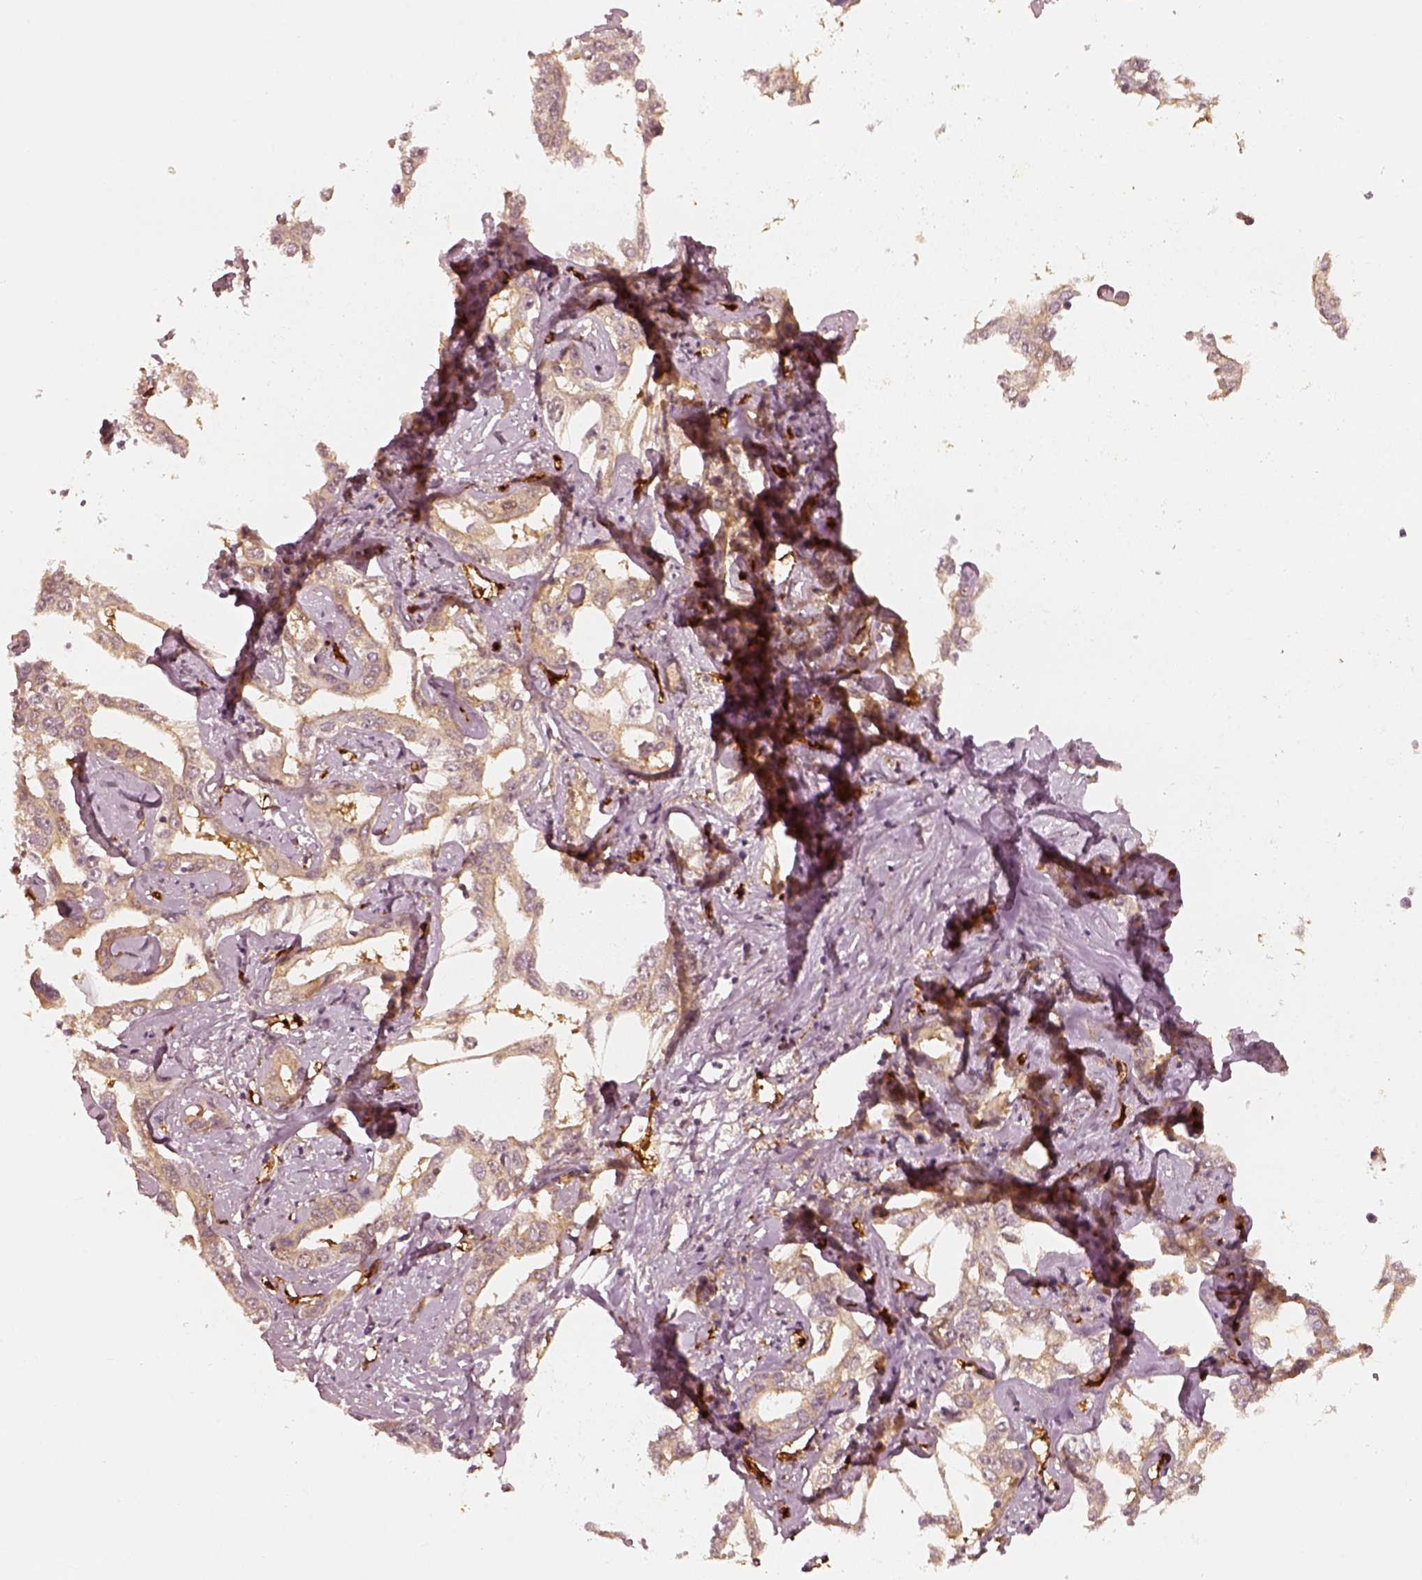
{"staining": {"intensity": "weak", "quantity": ">75%", "location": "cytoplasmic/membranous"}, "tissue": "liver cancer", "cell_type": "Tumor cells", "image_type": "cancer", "snomed": [{"axis": "morphology", "description": "Cholangiocarcinoma"}, {"axis": "topography", "description": "Liver"}], "caption": "Liver cancer tissue reveals weak cytoplasmic/membranous positivity in approximately >75% of tumor cells (DAB (3,3'-diaminobenzidine) IHC, brown staining for protein, blue staining for nuclei).", "gene": "FSCN1", "patient": {"sex": "male", "age": 59}}